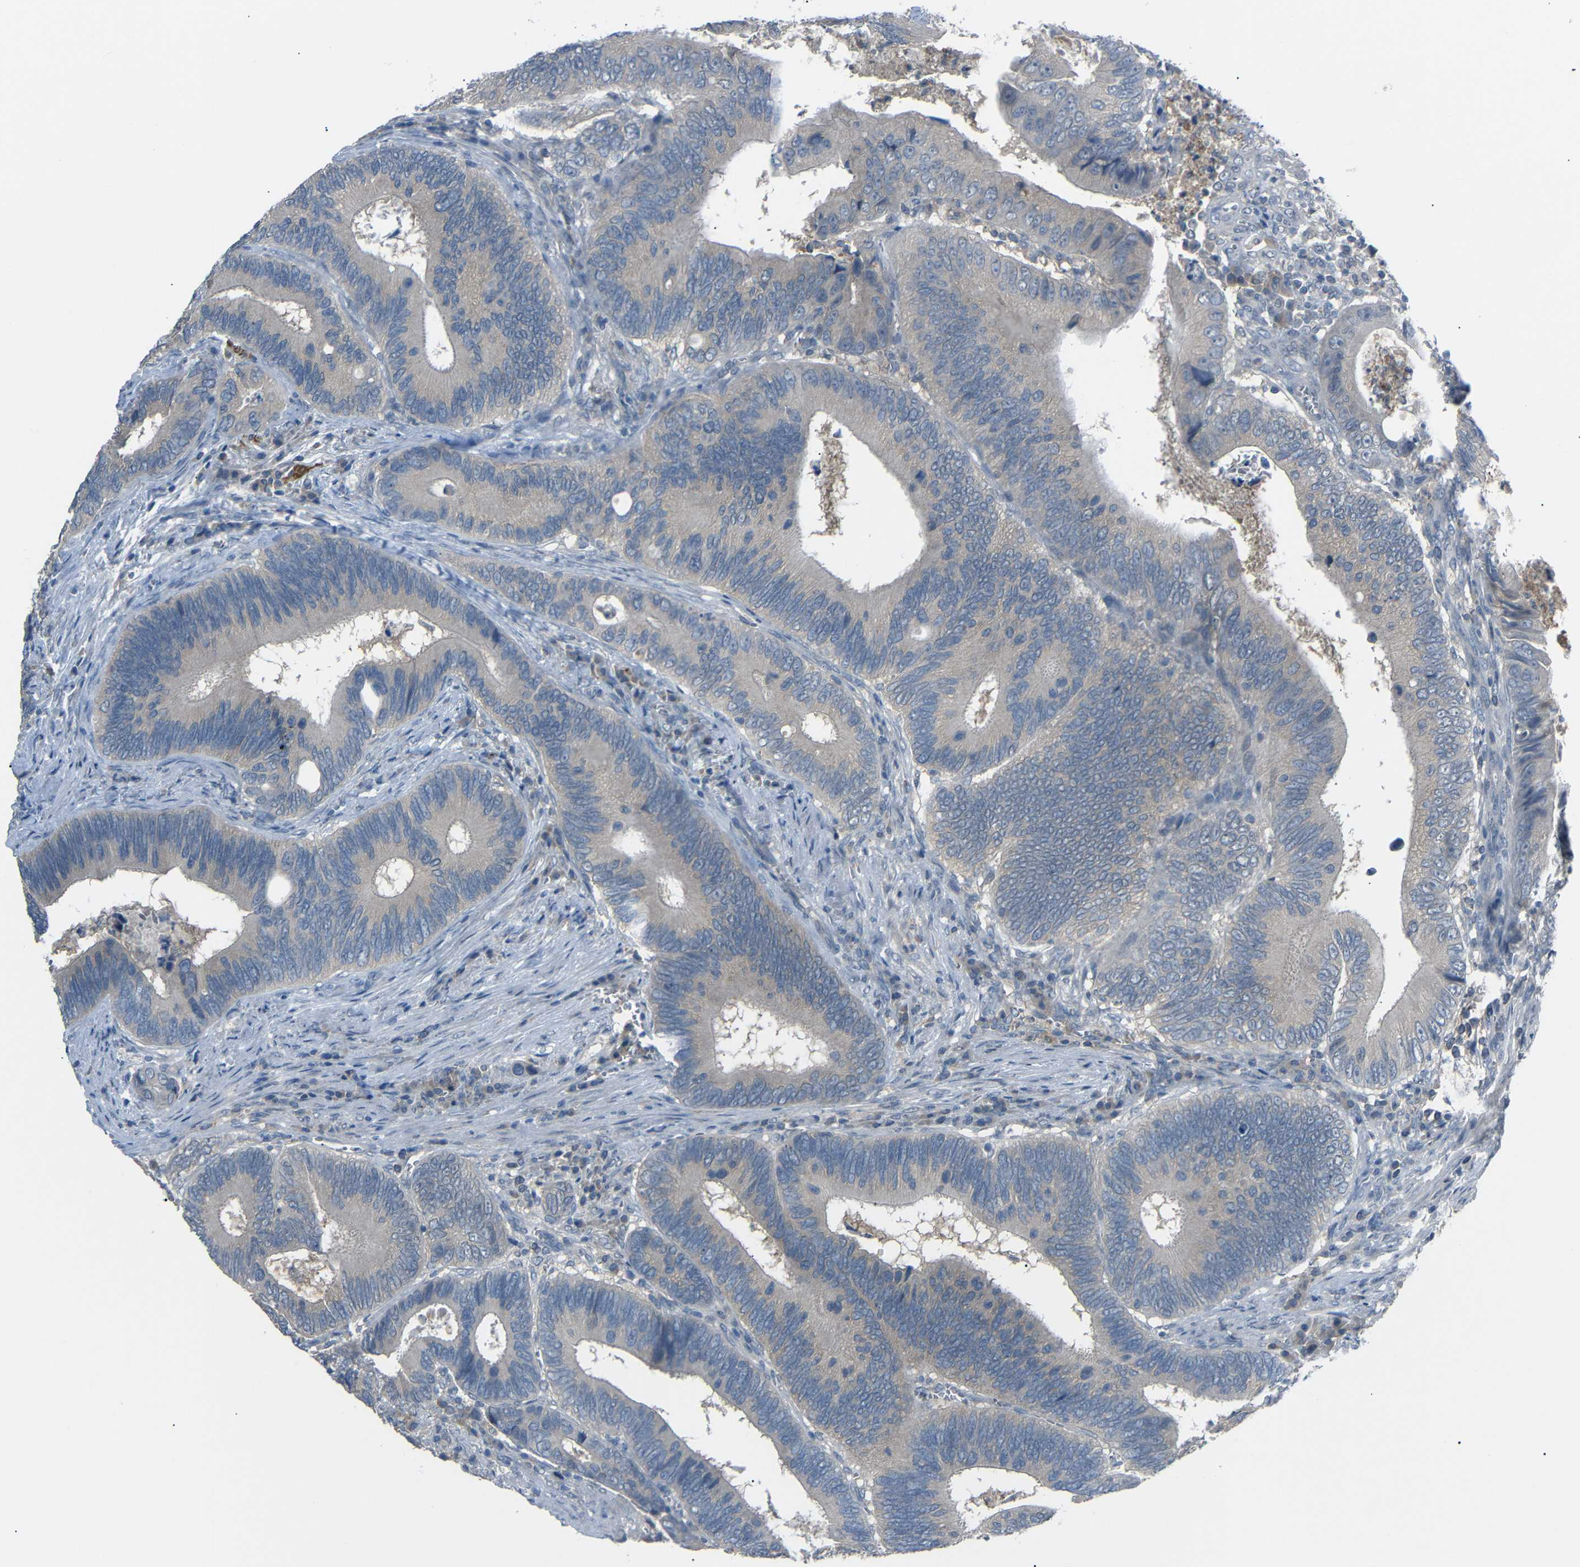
{"staining": {"intensity": "negative", "quantity": "none", "location": "none"}, "tissue": "colorectal cancer", "cell_type": "Tumor cells", "image_type": "cancer", "snomed": [{"axis": "morphology", "description": "Inflammation, NOS"}, {"axis": "morphology", "description": "Adenocarcinoma, NOS"}, {"axis": "topography", "description": "Colon"}], "caption": "An IHC photomicrograph of colorectal cancer is shown. There is no staining in tumor cells of colorectal cancer.", "gene": "C6orf89", "patient": {"sex": "male", "age": 72}}